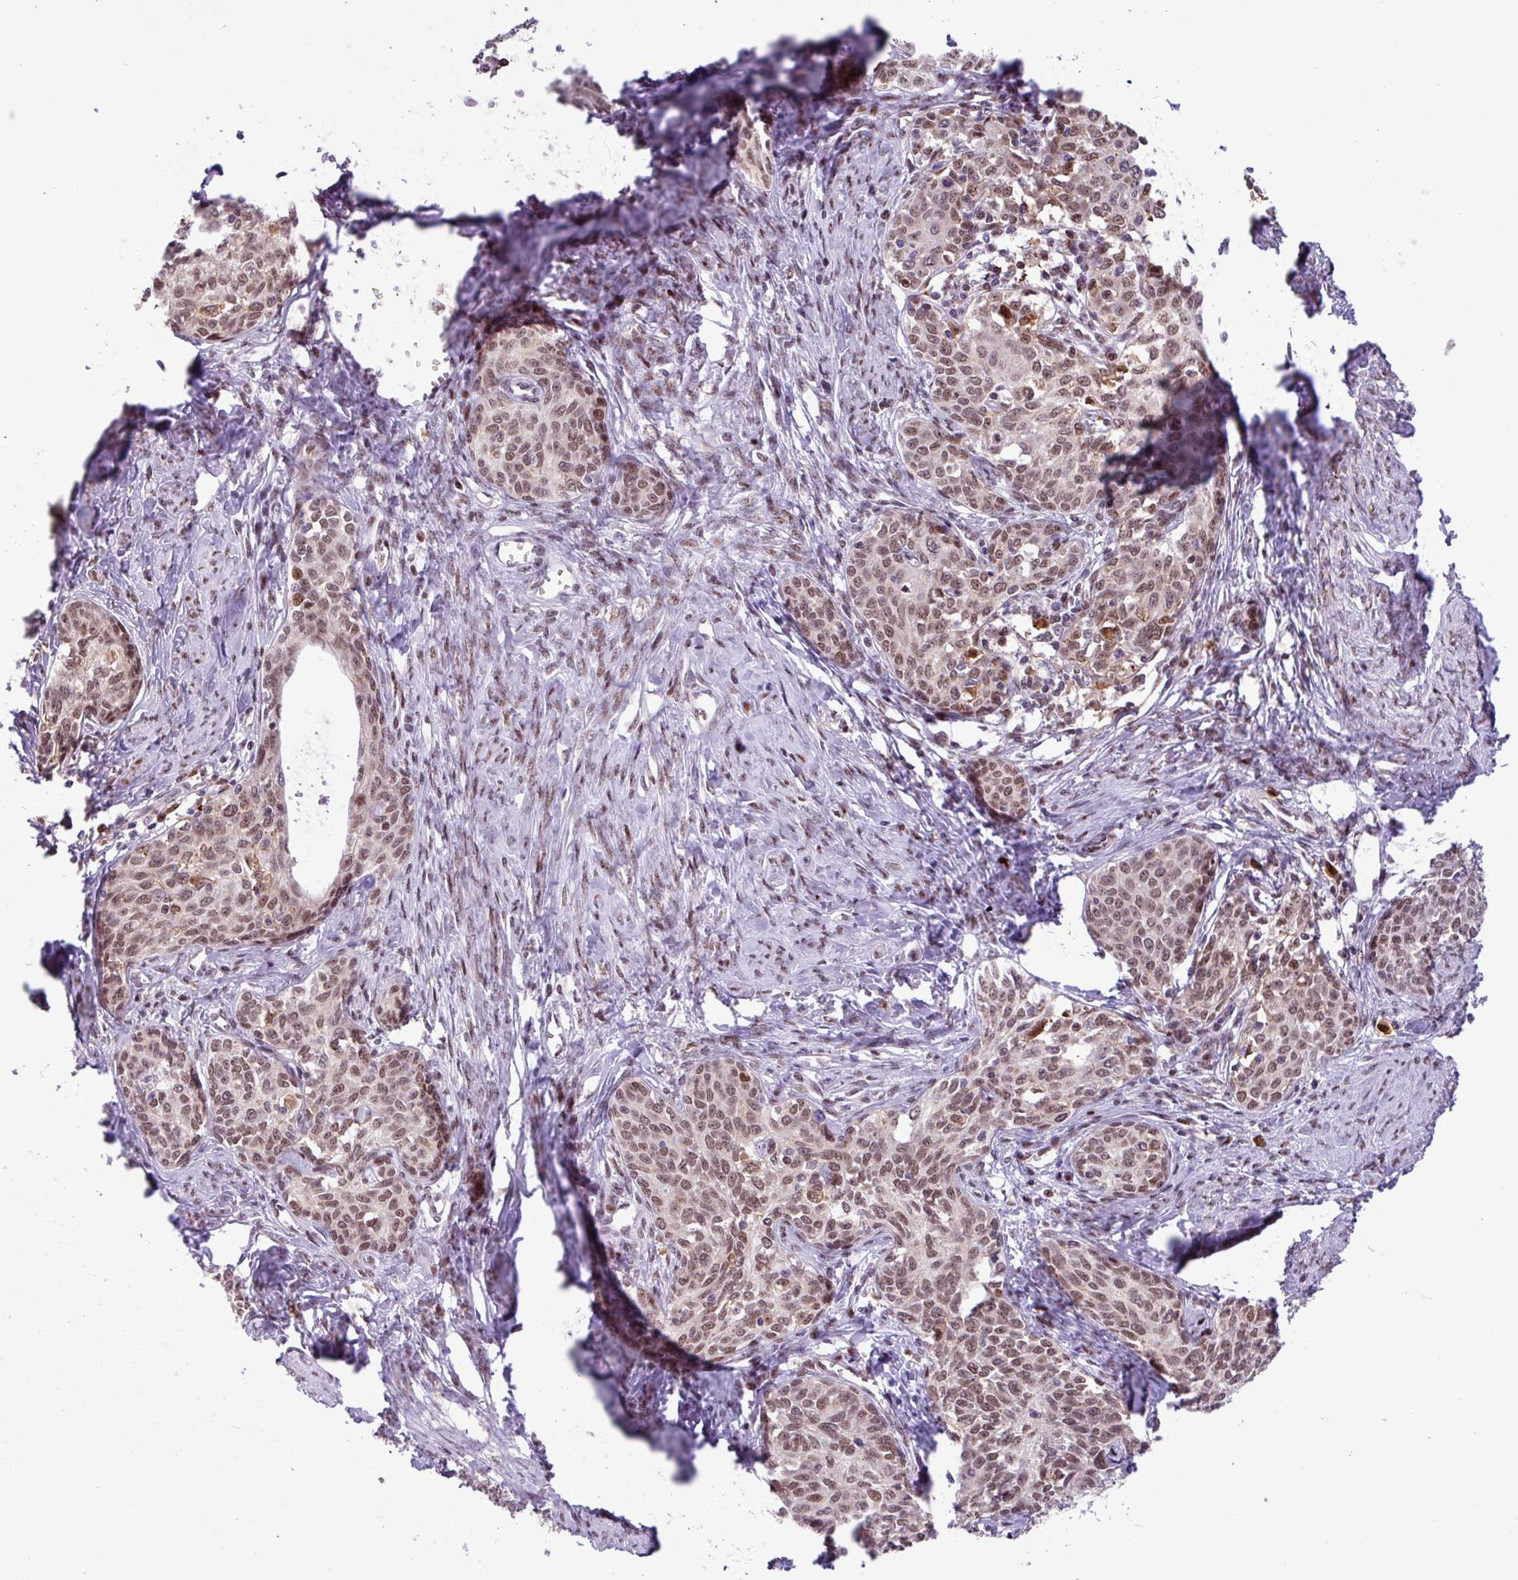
{"staining": {"intensity": "moderate", "quantity": ">75%", "location": "nuclear"}, "tissue": "cervical cancer", "cell_type": "Tumor cells", "image_type": "cancer", "snomed": [{"axis": "morphology", "description": "Squamous cell carcinoma, NOS"}, {"axis": "morphology", "description": "Adenocarcinoma, NOS"}, {"axis": "topography", "description": "Cervix"}], "caption": "A high-resolution histopathology image shows IHC staining of cervical cancer (adenocarcinoma), which reveals moderate nuclear expression in about >75% of tumor cells.", "gene": "BRD3", "patient": {"sex": "female", "age": 52}}